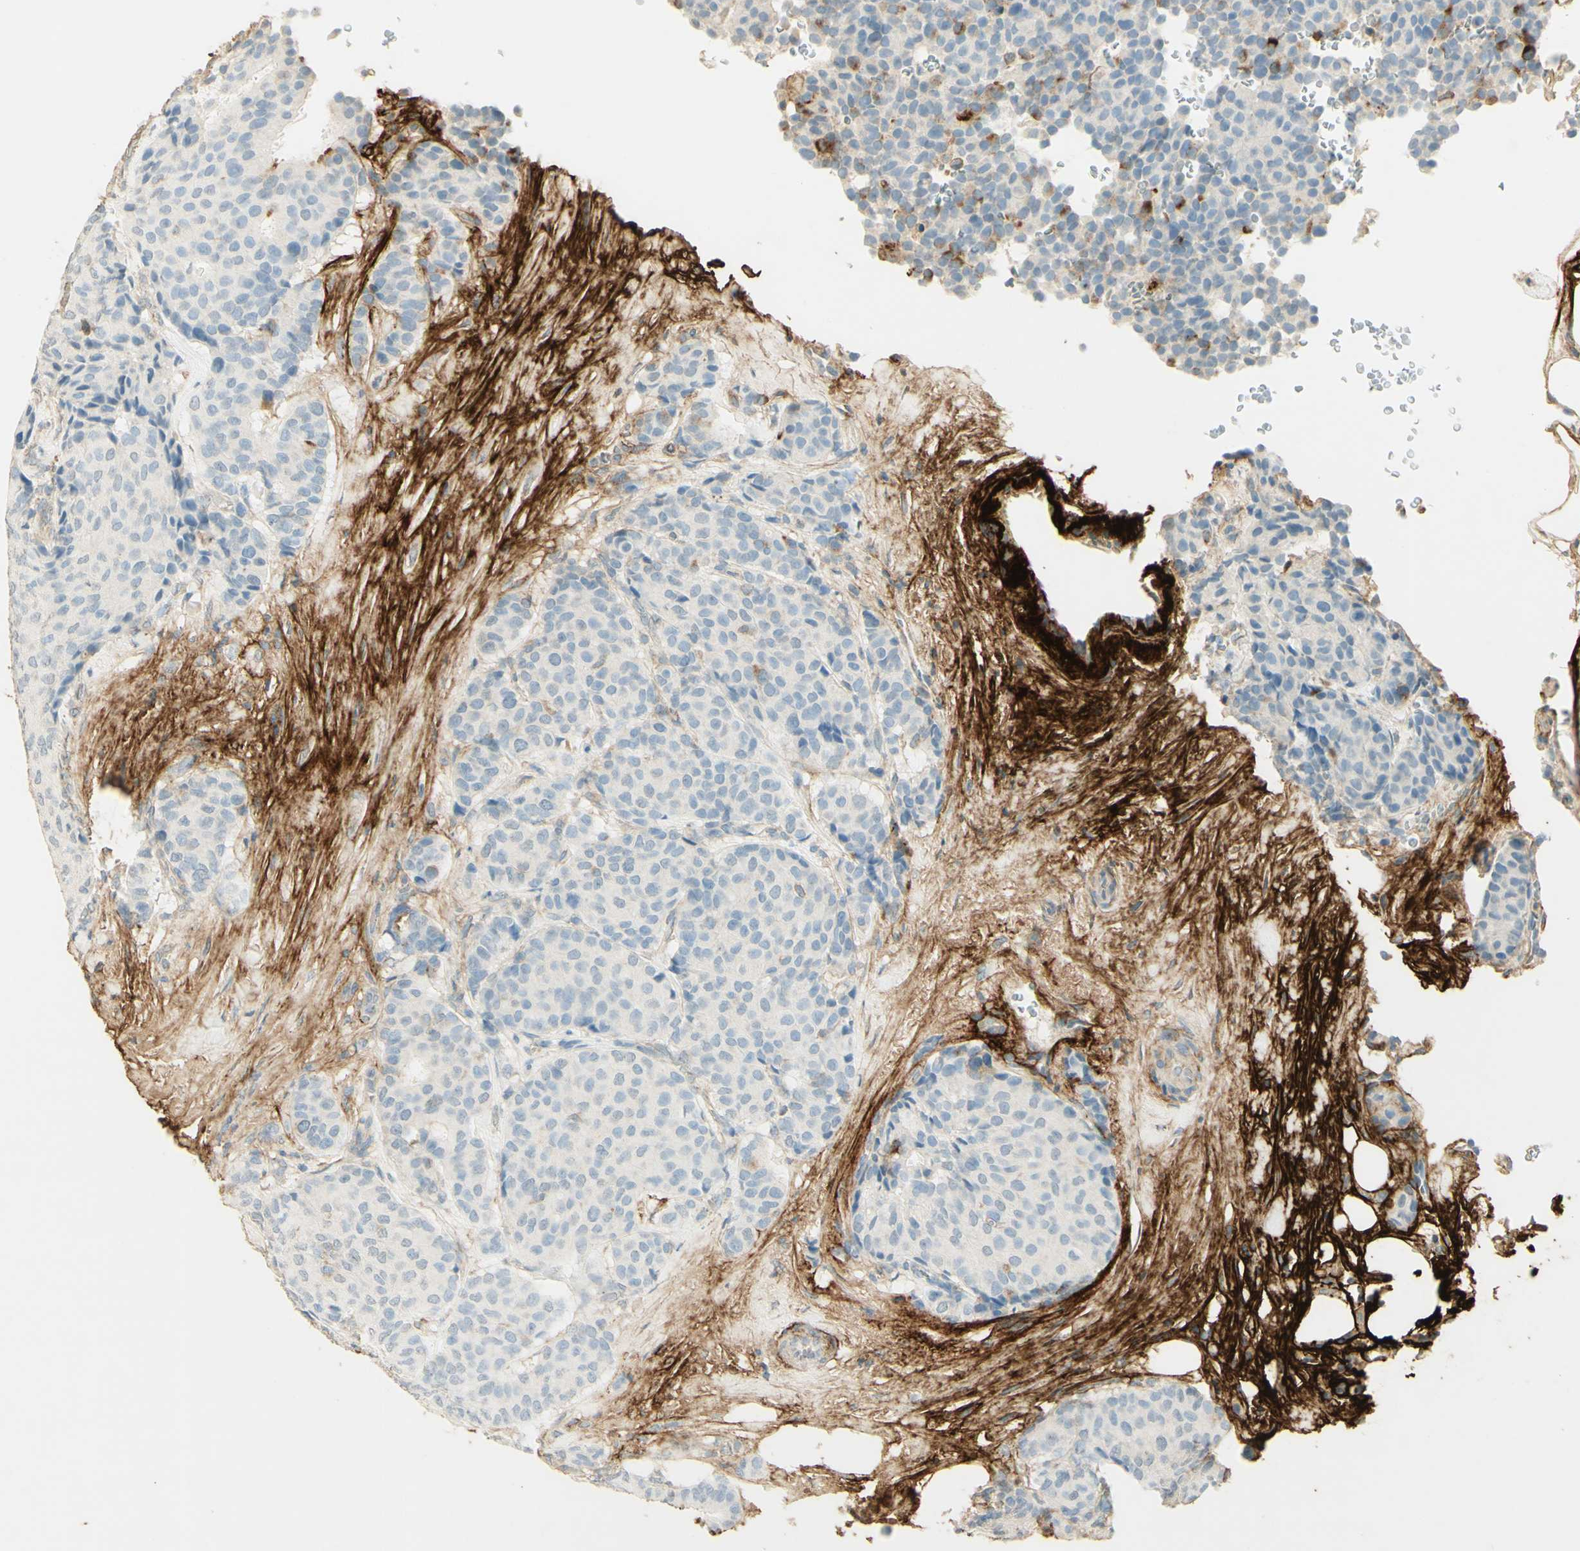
{"staining": {"intensity": "moderate", "quantity": "<25%", "location": "cytoplasmic/membranous"}, "tissue": "breast cancer", "cell_type": "Tumor cells", "image_type": "cancer", "snomed": [{"axis": "morphology", "description": "Duct carcinoma"}, {"axis": "topography", "description": "Breast"}], "caption": "DAB (3,3'-diaminobenzidine) immunohistochemical staining of breast cancer exhibits moderate cytoplasmic/membranous protein expression in about <25% of tumor cells.", "gene": "TNN", "patient": {"sex": "female", "age": 75}}